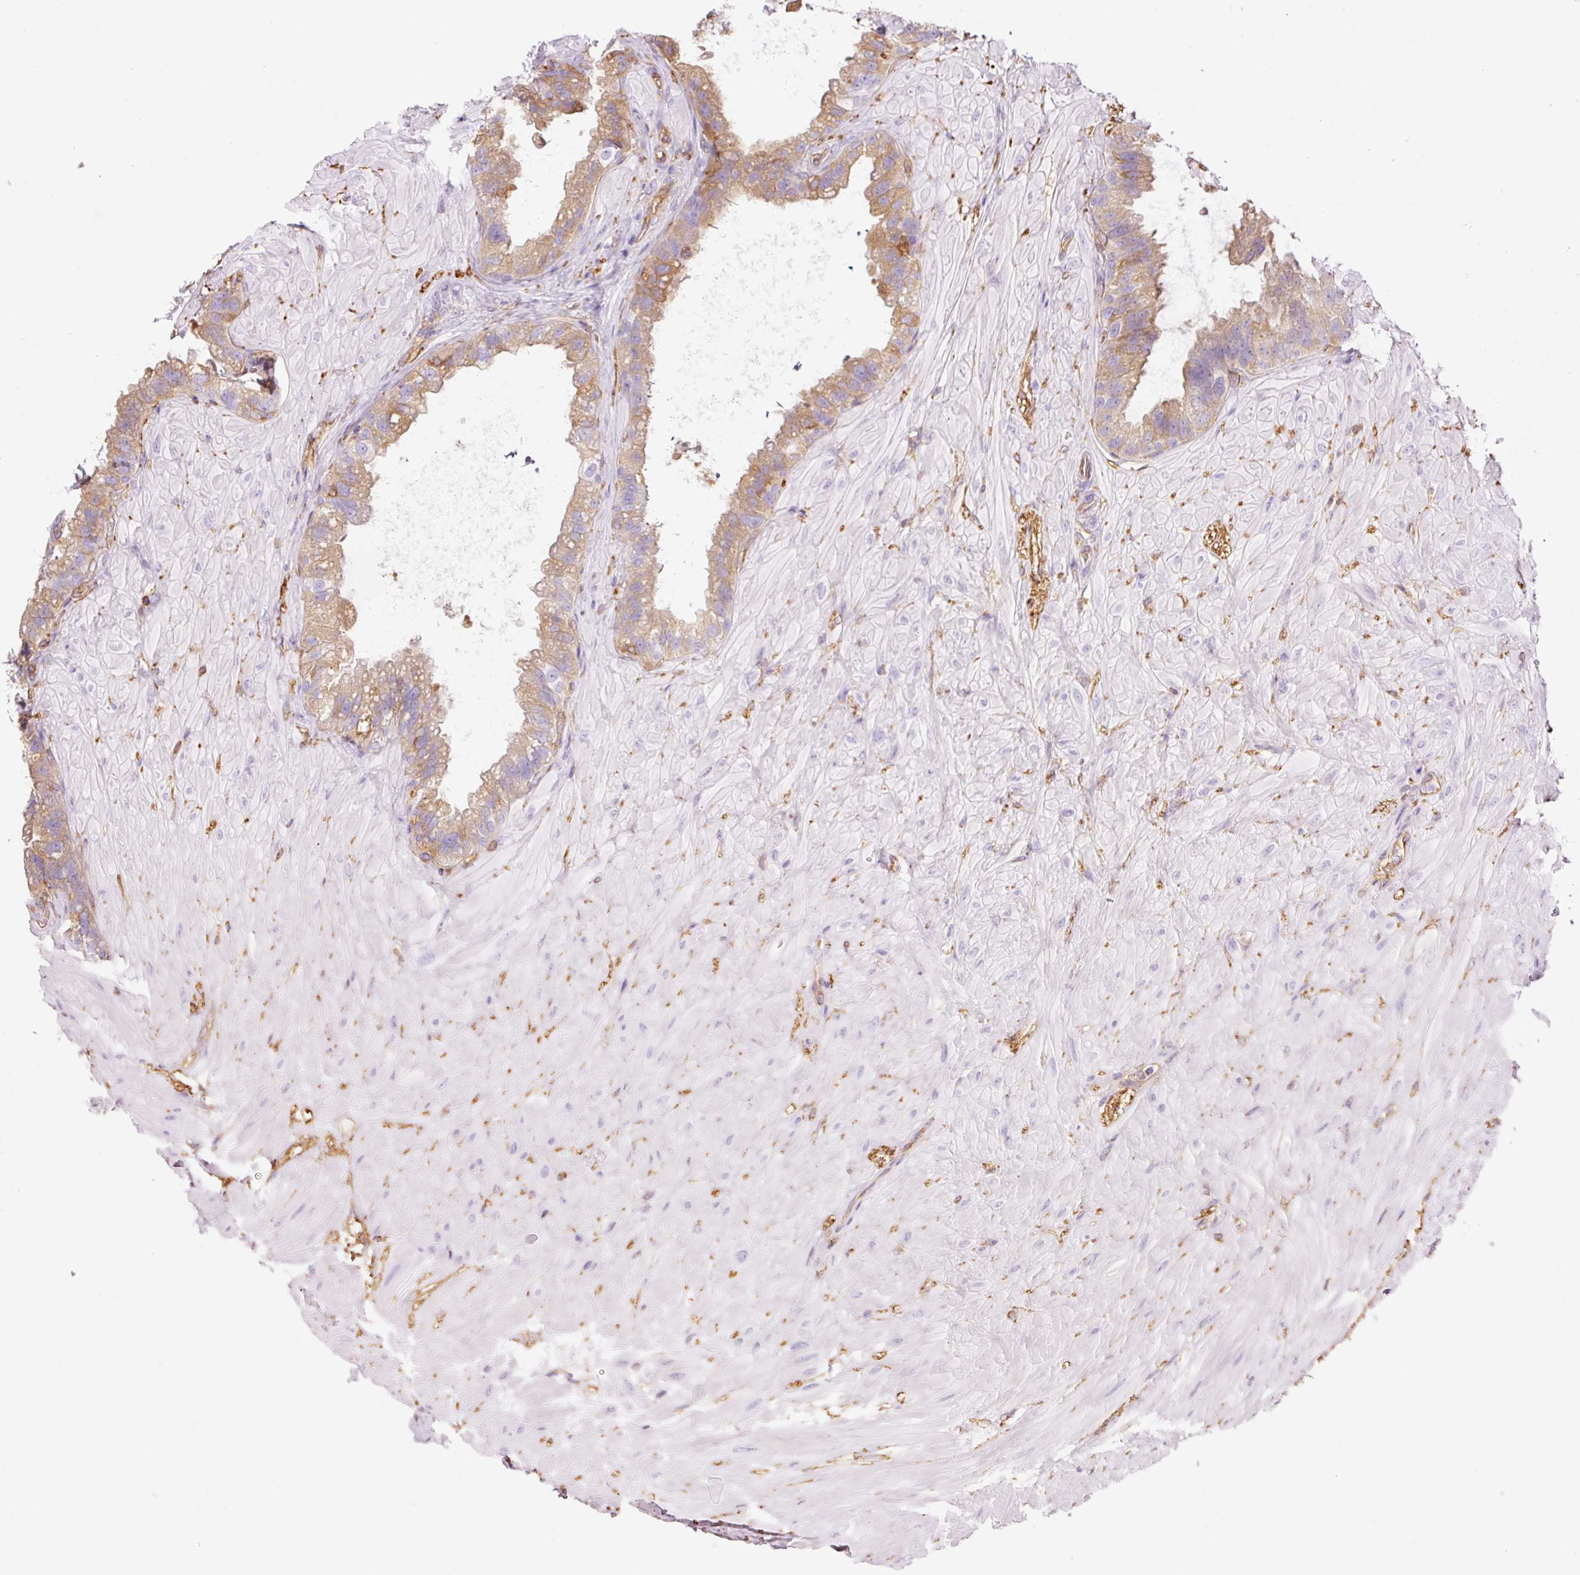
{"staining": {"intensity": "moderate", "quantity": "25%-75%", "location": "cytoplasmic/membranous"}, "tissue": "seminal vesicle", "cell_type": "Glandular cells", "image_type": "normal", "snomed": [{"axis": "morphology", "description": "Normal tissue, NOS"}, {"axis": "topography", "description": "Seminal veicle"}, {"axis": "topography", "description": "Peripheral nerve tissue"}], "caption": "Immunohistochemical staining of benign human seminal vesicle shows moderate cytoplasmic/membranous protein expression in approximately 25%-75% of glandular cells. The staining was performed using DAB to visualize the protein expression in brown, while the nuclei were stained in blue with hematoxylin (Magnification: 20x).", "gene": "ENSG00000249624", "patient": {"sex": "male", "age": 76}}